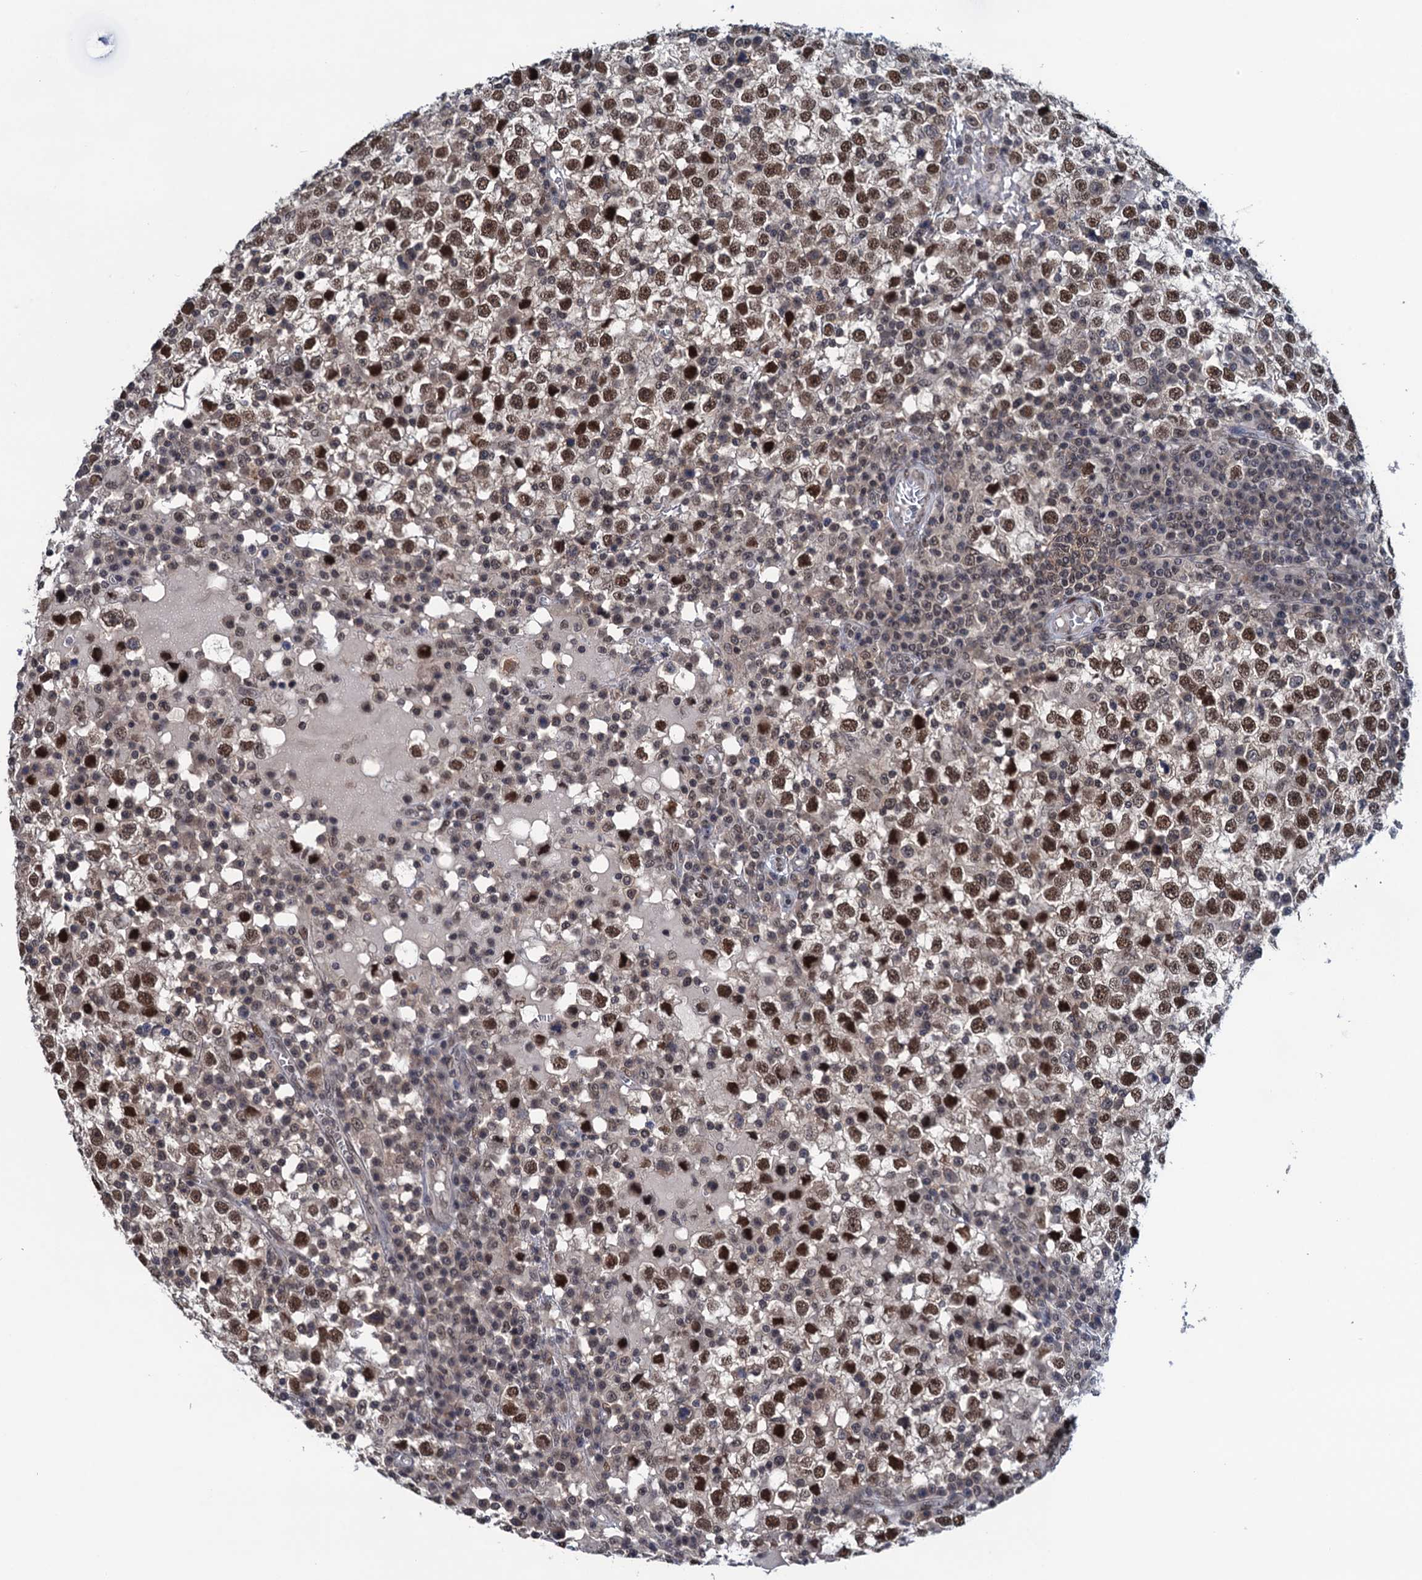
{"staining": {"intensity": "moderate", "quantity": ">75%", "location": "nuclear"}, "tissue": "testis cancer", "cell_type": "Tumor cells", "image_type": "cancer", "snomed": [{"axis": "morphology", "description": "Seminoma, NOS"}, {"axis": "topography", "description": "Testis"}], "caption": "This photomicrograph demonstrates seminoma (testis) stained with immunohistochemistry (IHC) to label a protein in brown. The nuclear of tumor cells show moderate positivity for the protein. Nuclei are counter-stained blue.", "gene": "SAE1", "patient": {"sex": "male", "age": 65}}